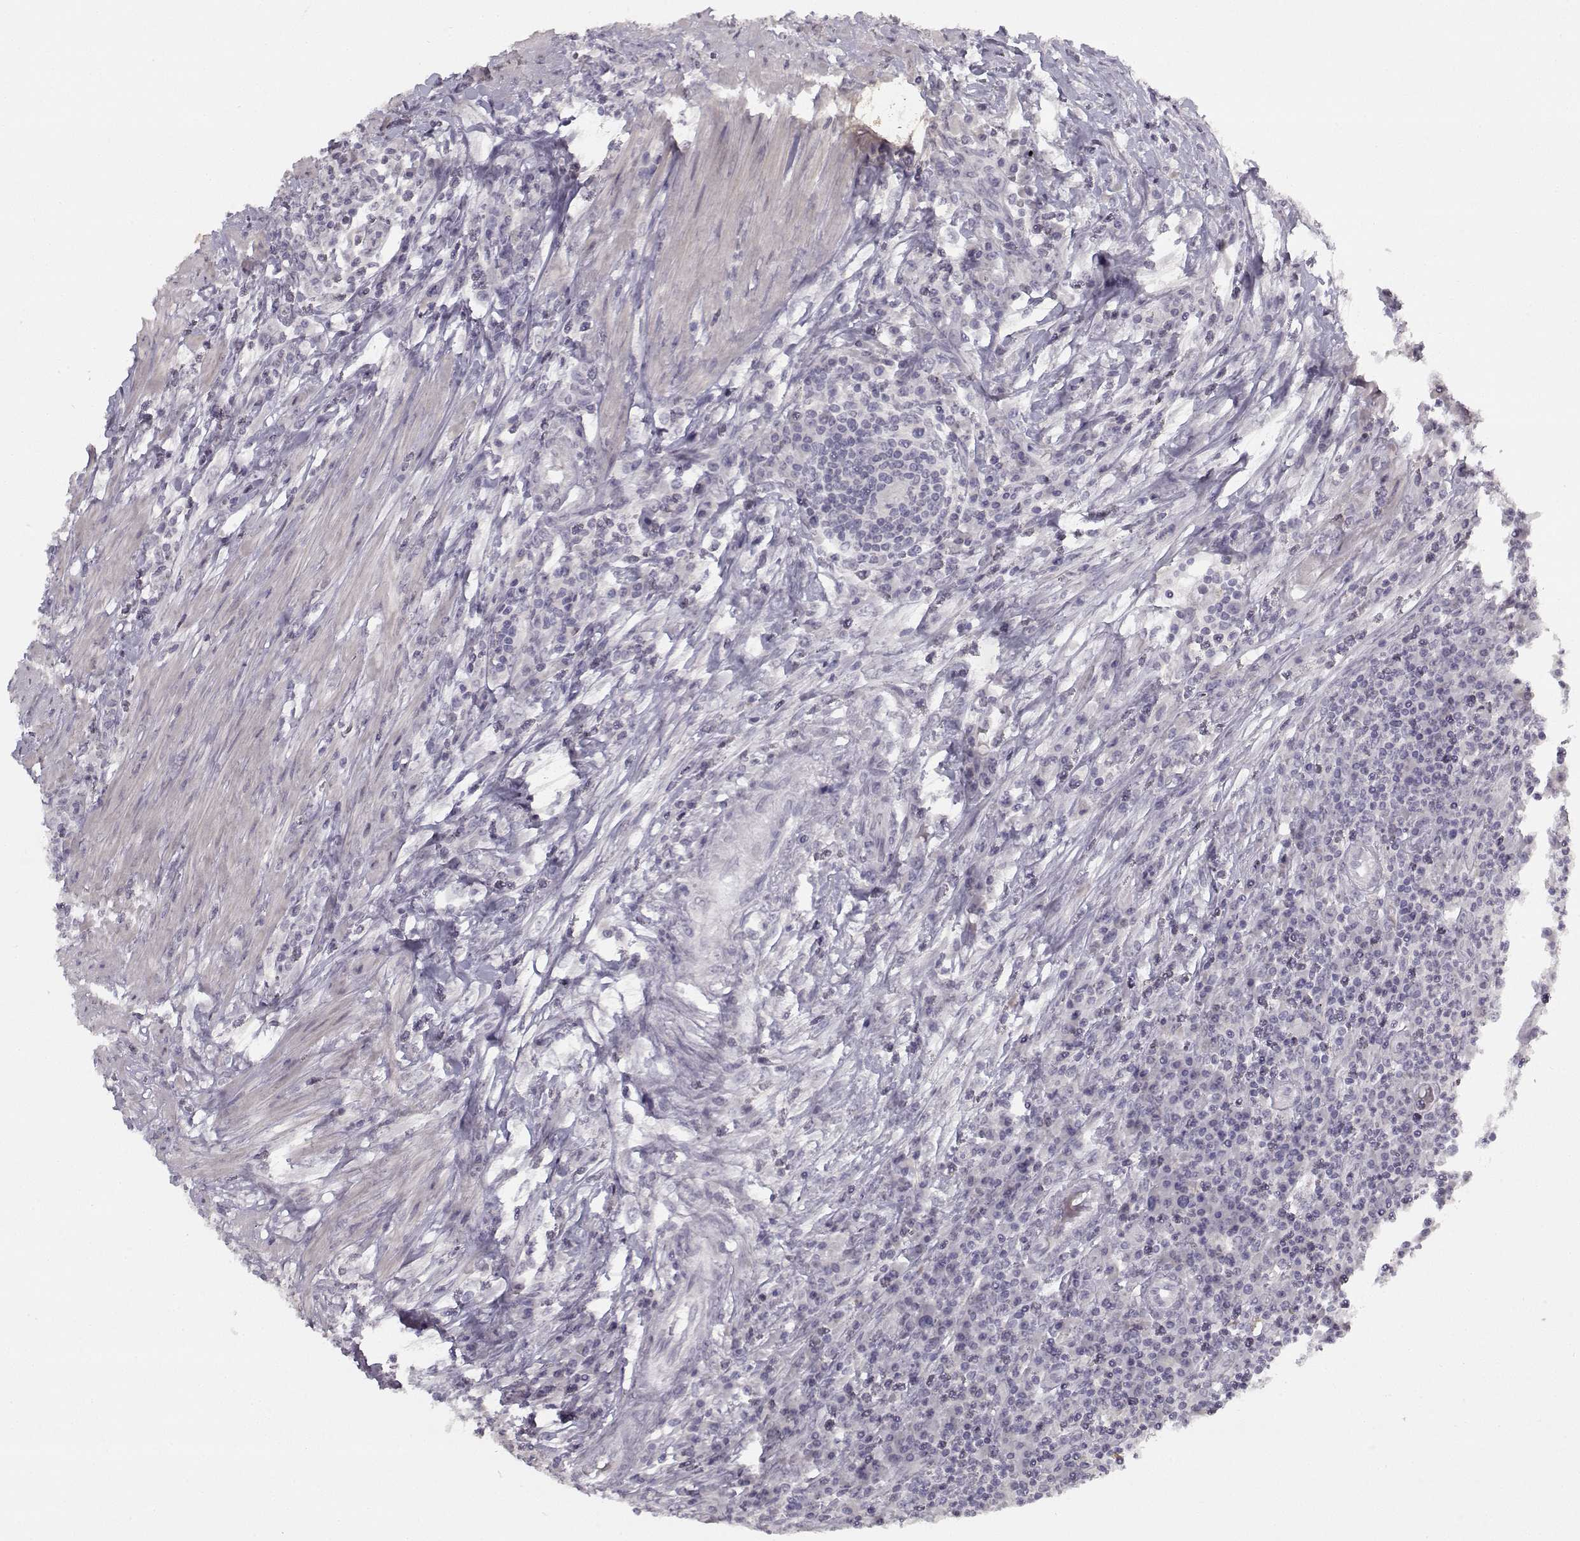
{"staining": {"intensity": "negative", "quantity": "none", "location": "none"}, "tissue": "colorectal cancer", "cell_type": "Tumor cells", "image_type": "cancer", "snomed": [{"axis": "morphology", "description": "Adenocarcinoma, NOS"}, {"axis": "topography", "description": "Colon"}], "caption": "Immunohistochemical staining of human colorectal cancer (adenocarcinoma) reveals no significant expression in tumor cells.", "gene": "SNCA", "patient": {"sex": "male", "age": 53}}